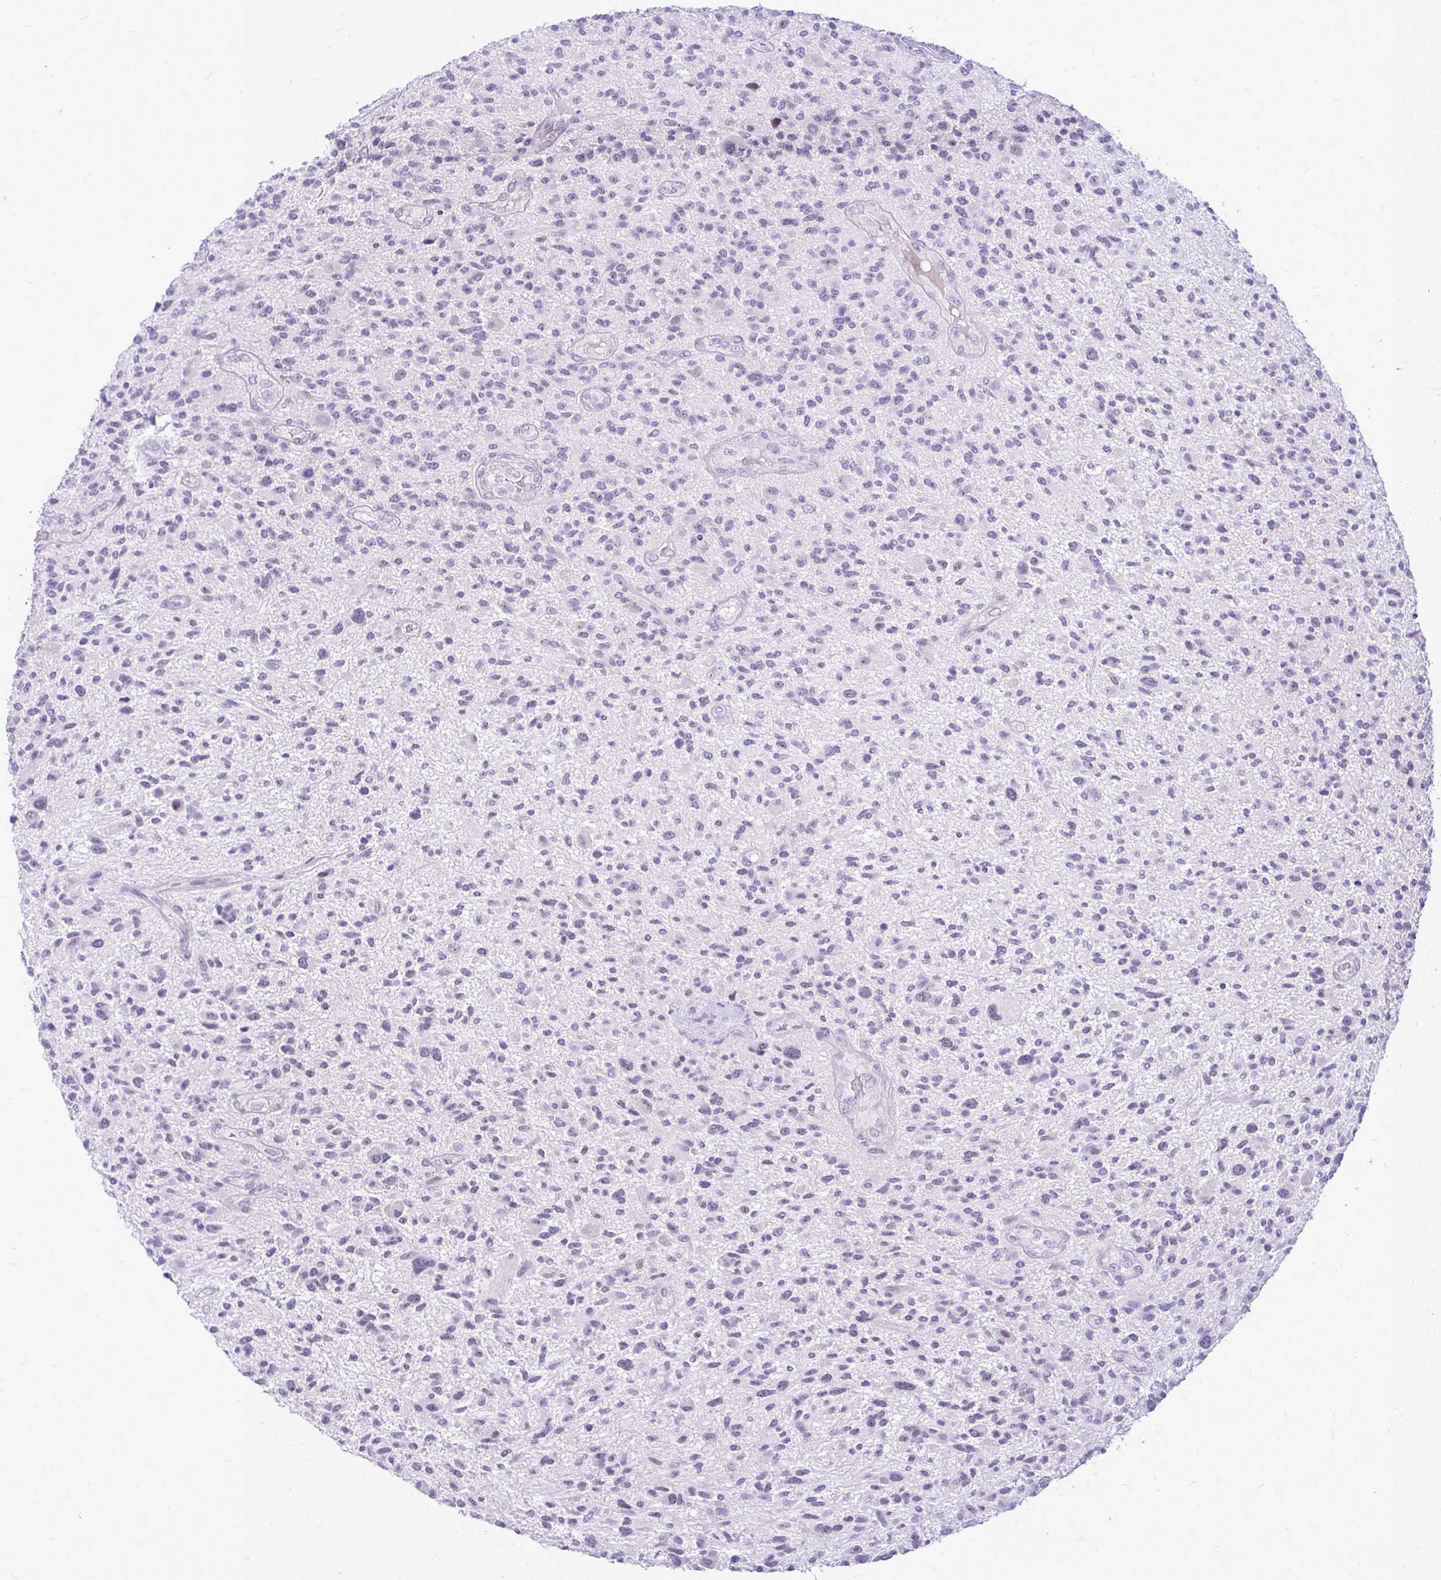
{"staining": {"intensity": "negative", "quantity": "none", "location": "none"}, "tissue": "glioma", "cell_type": "Tumor cells", "image_type": "cancer", "snomed": [{"axis": "morphology", "description": "Glioma, malignant, High grade"}, {"axis": "topography", "description": "Brain"}], "caption": "Immunohistochemical staining of malignant glioma (high-grade) reveals no significant positivity in tumor cells.", "gene": "ZSCAN25", "patient": {"sex": "male", "age": 47}}